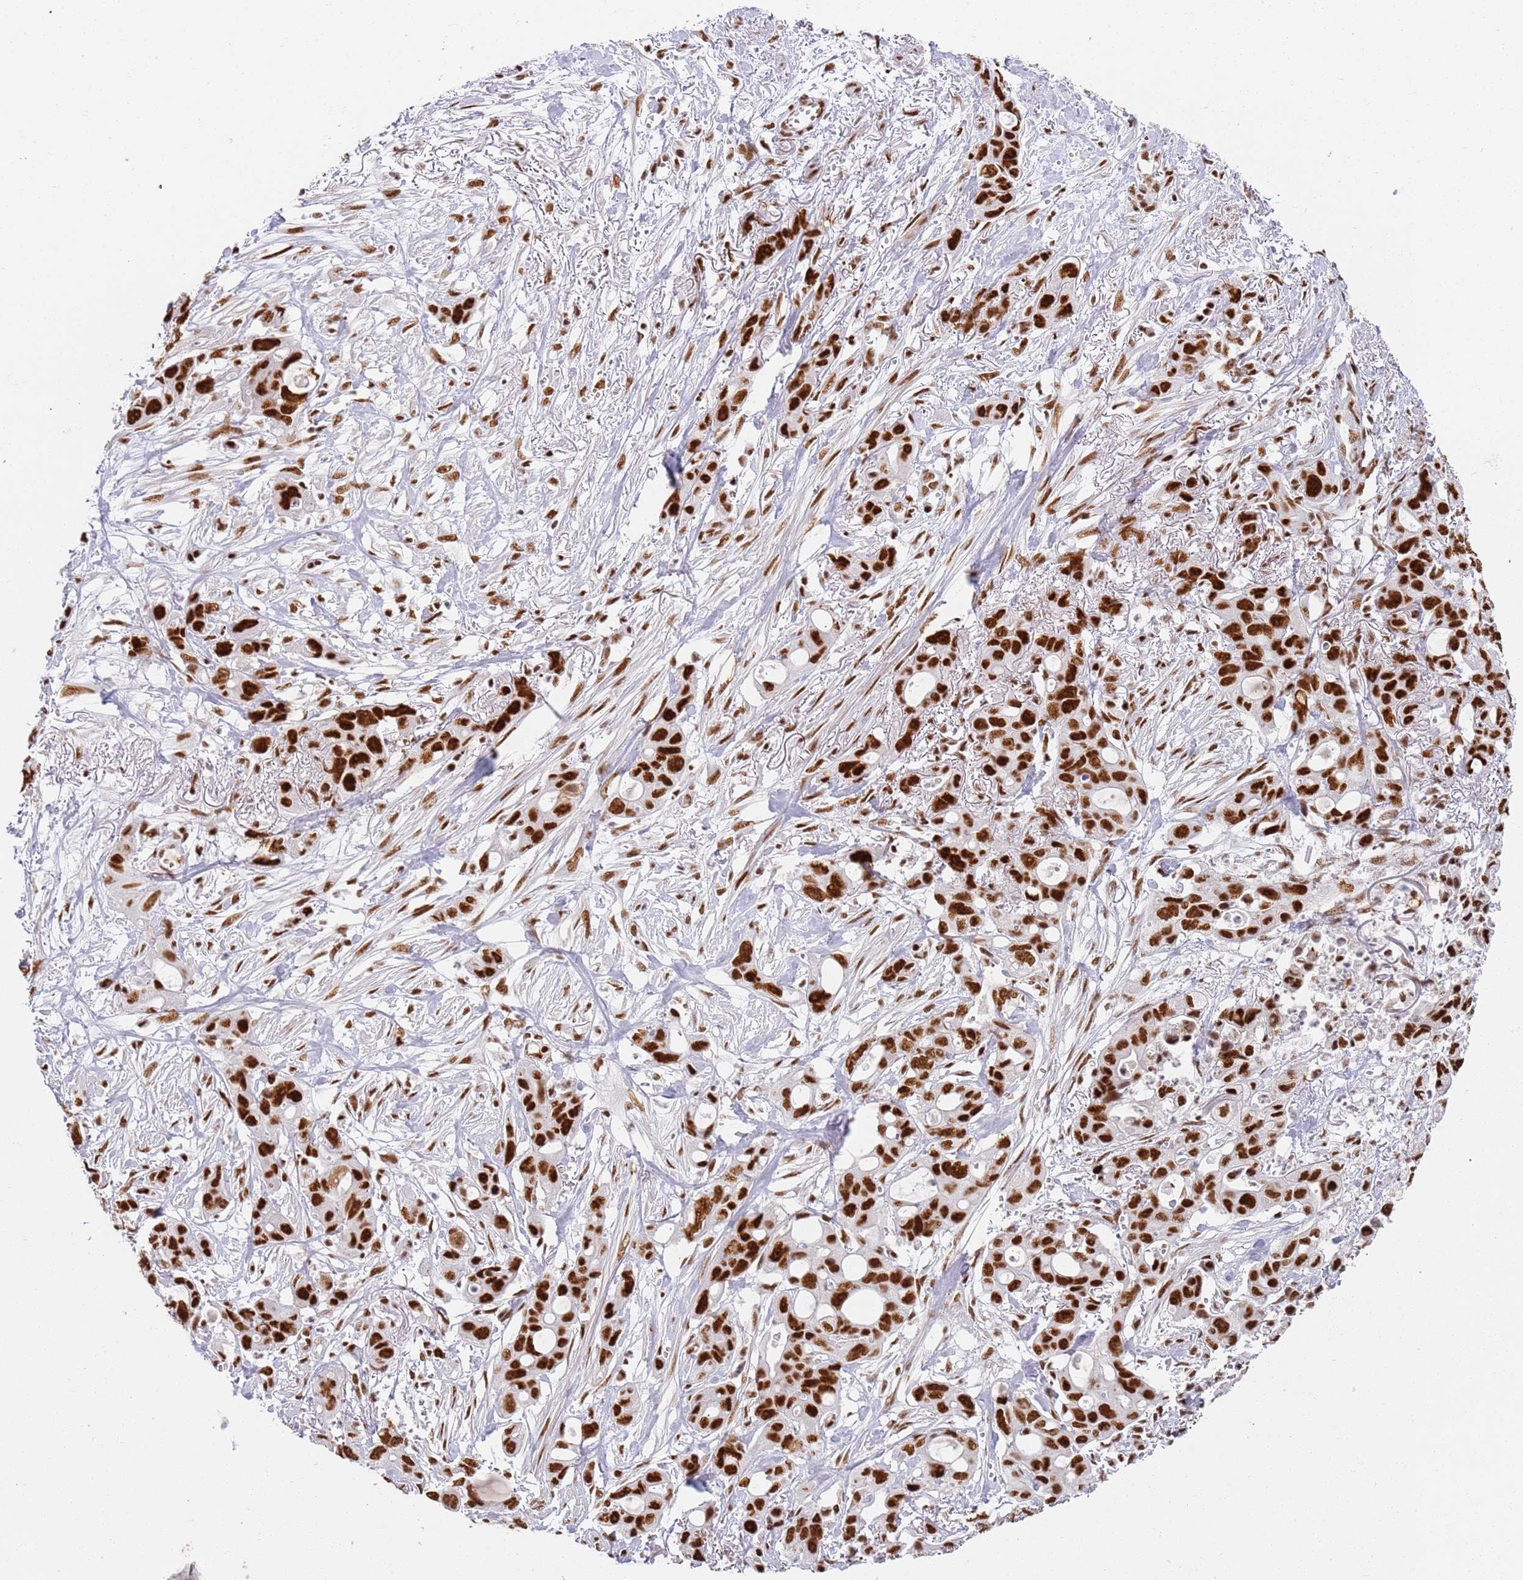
{"staining": {"intensity": "strong", "quantity": ">75%", "location": "nuclear"}, "tissue": "ovarian cancer", "cell_type": "Tumor cells", "image_type": "cancer", "snomed": [{"axis": "morphology", "description": "Cystadenocarcinoma, mucinous, NOS"}, {"axis": "topography", "description": "Ovary"}], "caption": "Immunohistochemical staining of human ovarian cancer reveals strong nuclear protein expression in approximately >75% of tumor cells.", "gene": "AKAP8L", "patient": {"sex": "female", "age": 70}}